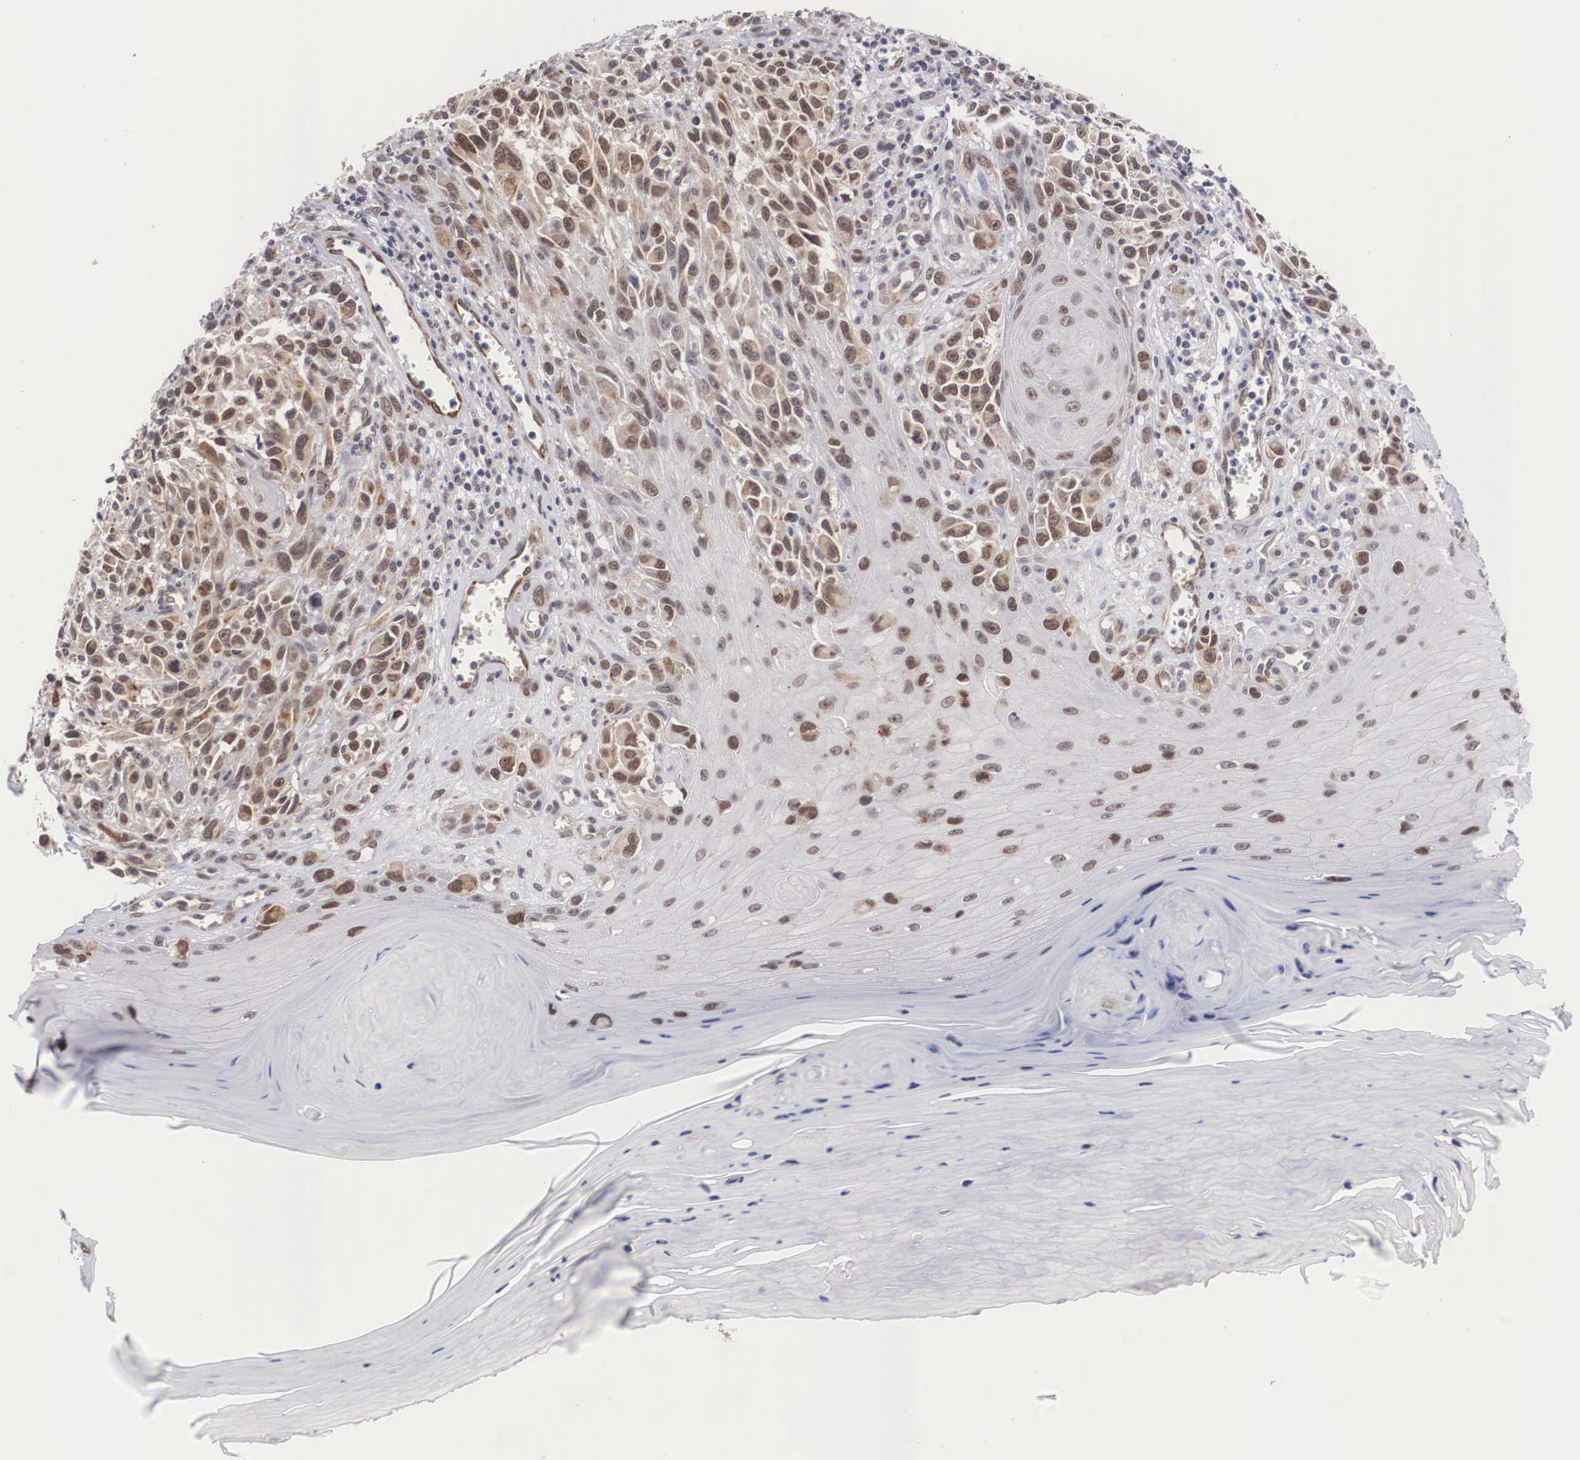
{"staining": {"intensity": "moderate", "quantity": ">75%", "location": "nuclear"}, "tissue": "melanoma", "cell_type": "Tumor cells", "image_type": "cancer", "snomed": [{"axis": "morphology", "description": "Malignant melanoma, NOS"}, {"axis": "topography", "description": "Skin"}], "caption": "Immunohistochemistry (IHC) of human malignant melanoma displays medium levels of moderate nuclear positivity in about >75% of tumor cells. Nuclei are stained in blue.", "gene": "MORC2", "patient": {"sex": "female", "age": 82}}